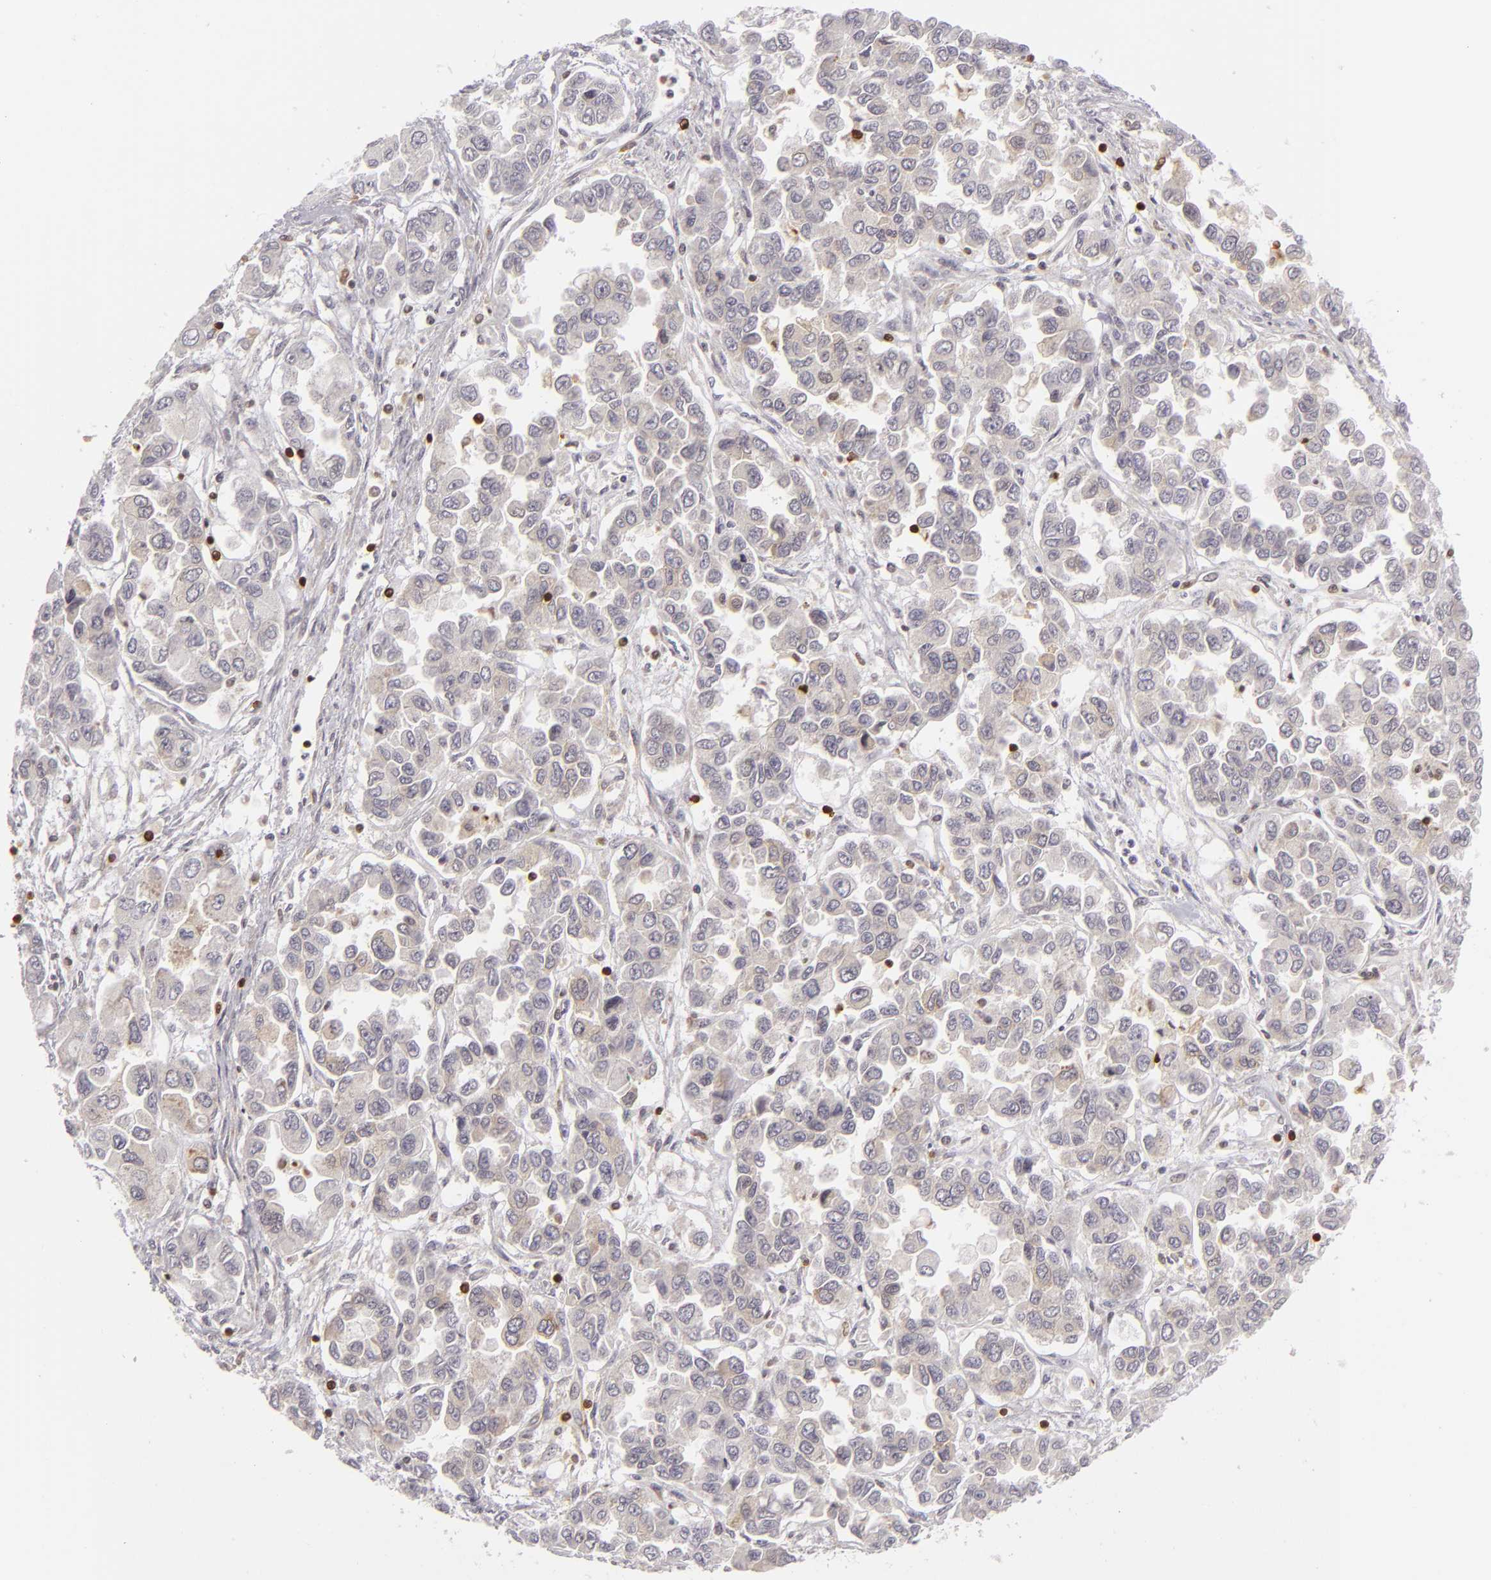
{"staining": {"intensity": "weak", "quantity": "<25%", "location": "cytoplasmic/membranous"}, "tissue": "ovarian cancer", "cell_type": "Tumor cells", "image_type": "cancer", "snomed": [{"axis": "morphology", "description": "Cystadenocarcinoma, serous, NOS"}, {"axis": "topography", "description": "Ovary"}], "caption": "Image shows no protein staining in tumor cells of ovarian cancer tissue. The staining was performed using DAB to visualize the protein expression in brown, while the nuclei were stained in blue with hematoxylin (Magnification: 20x).", "gene": "APOBEC3G", "patient": {"sex": "female", "age": 84}}